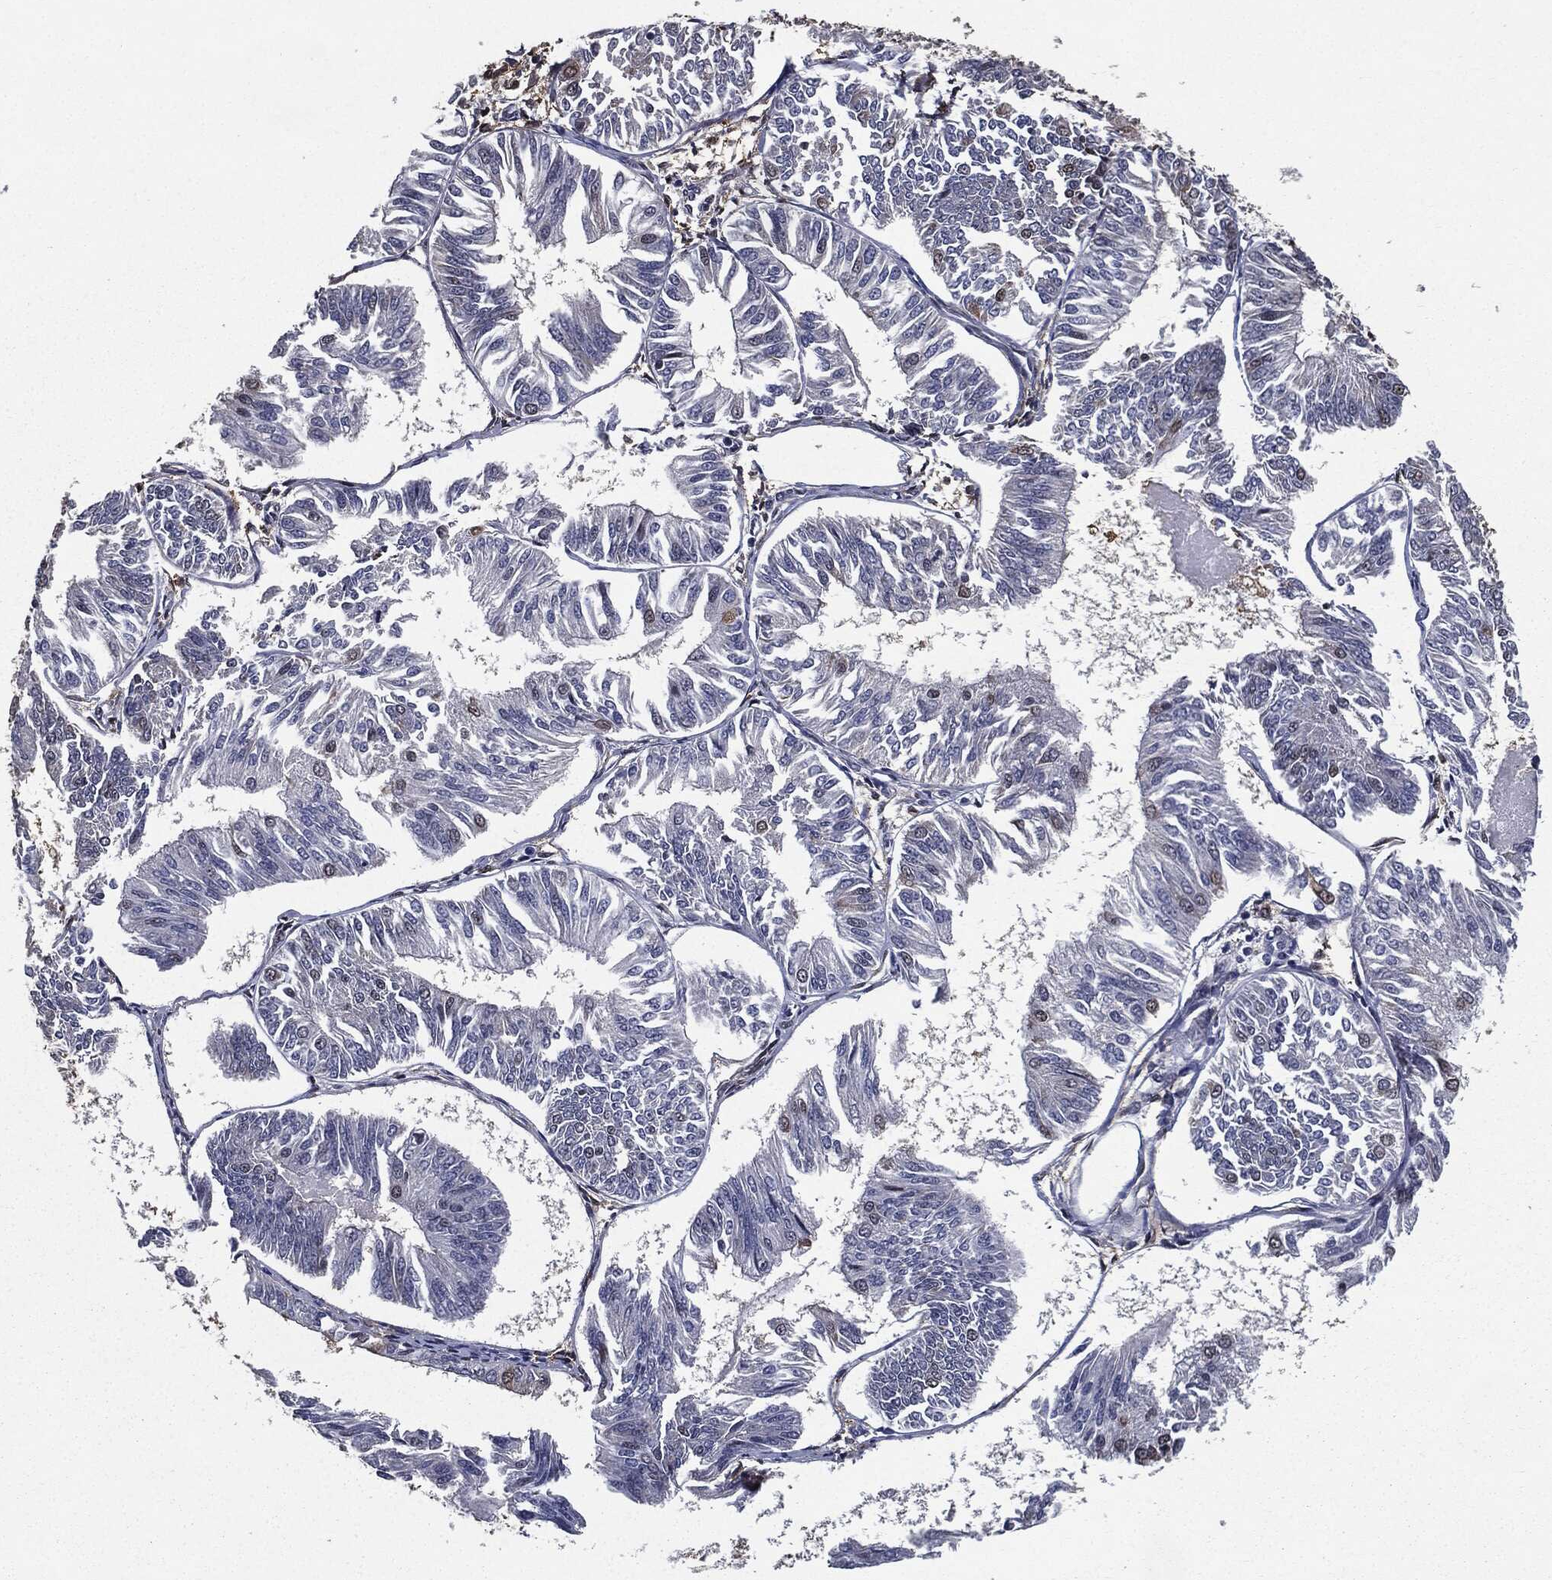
{"staining": {"intensity": "weak", "quantity": "25%-75%", "location": "cytoplasmic/membranous"}, "tissue": "endometrial cancer", "cell_type": "Tumor cells", "image_type": "cancer", "snomed": [{"axis": "morphology", "description": "Adenocarcinoma, NOS"}, {"axis": "topography", "description": "Endometrium"}], "caption": "Human endometrial cancer stained with a protein marker demonstrates weak staining in tumor cells.", "gene": "JUN", "patient": {"sex": "female", "age": 58}}